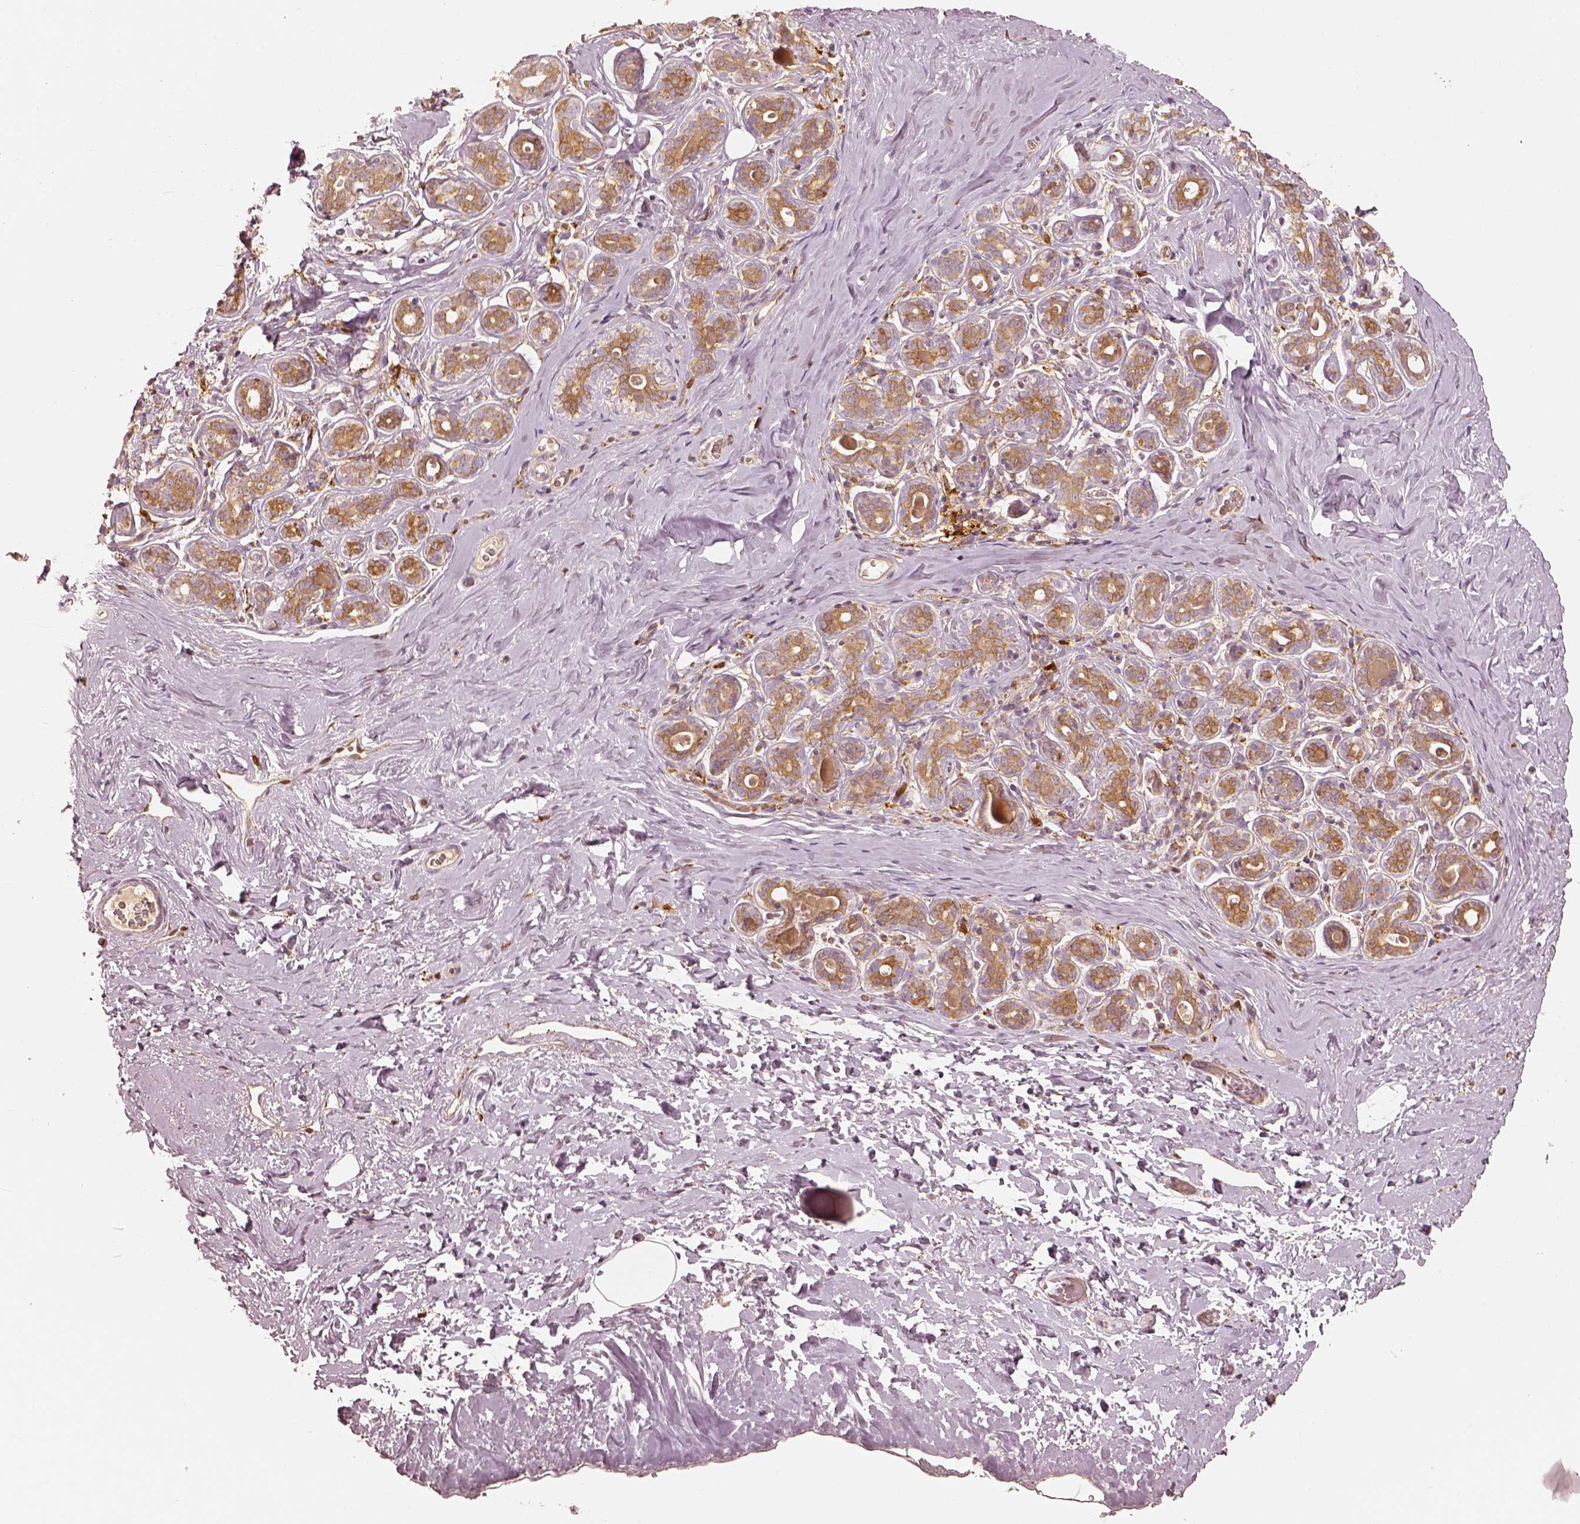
{"staining": {"intensity": "moderate", "quantity": ">75%", "location": "cytoplasmic/membranous"}, "tissue": "breast", "cell_type": "Adipocytes", "image_type": "normal", "snomed": [{"axis": "morphology", "description": "Normal tissue, NOS"}, {"axis": "topography", "description": "Skin"}, {"axis": "topography", "description": "Breast"}], "caption": "The histopathology image shows immunohistochemical staining of normal breast. There is moderate cytoplasmic/membranous positivity is present in about >75% of adipocytes. Nuclei are stained in blue.", "gene": "FSCN1", "patient": {"sex": "female", "age": 43}}